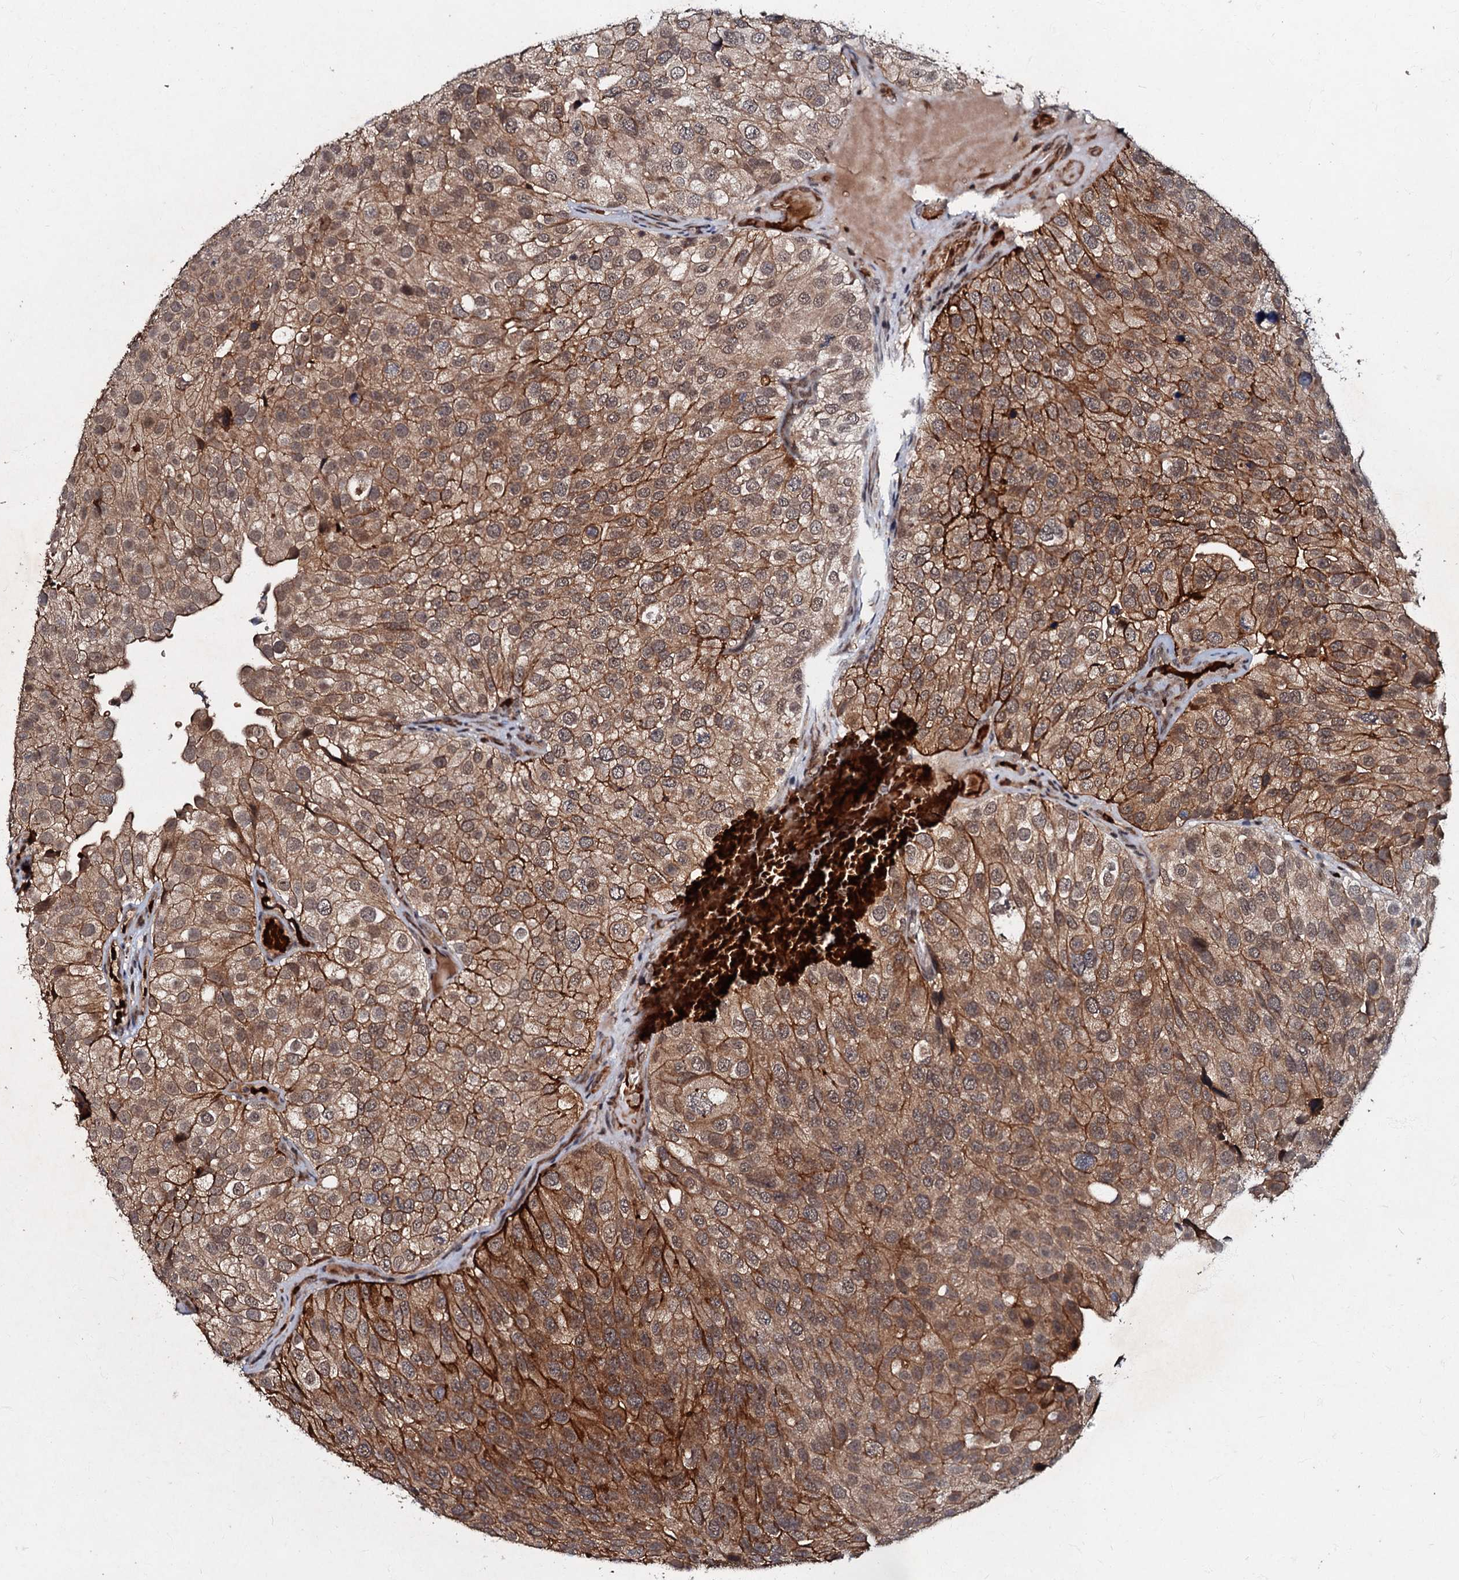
{"staining": {"intensity": "moderate", "quantity": ">75%", "location": "cytoplasmic/membranous"}, "tissue": "urothelial cancer", "cell_type": "Tumor cells", "image_type": "cancer", "snomed": [{"axis": "morphology", "description": "Urothelial carcinoma, Low grade"}, {"axis": "topography", "description": "Urinary bladder"}], "caption": "Urothelial cancer stained for a protein (brown) displays moderate cytoplasmic/membranous positive staining in approximately >75% of tumor cells.", "gene": "MANSC4", "patient": {"sex": "male", "age": 78}}